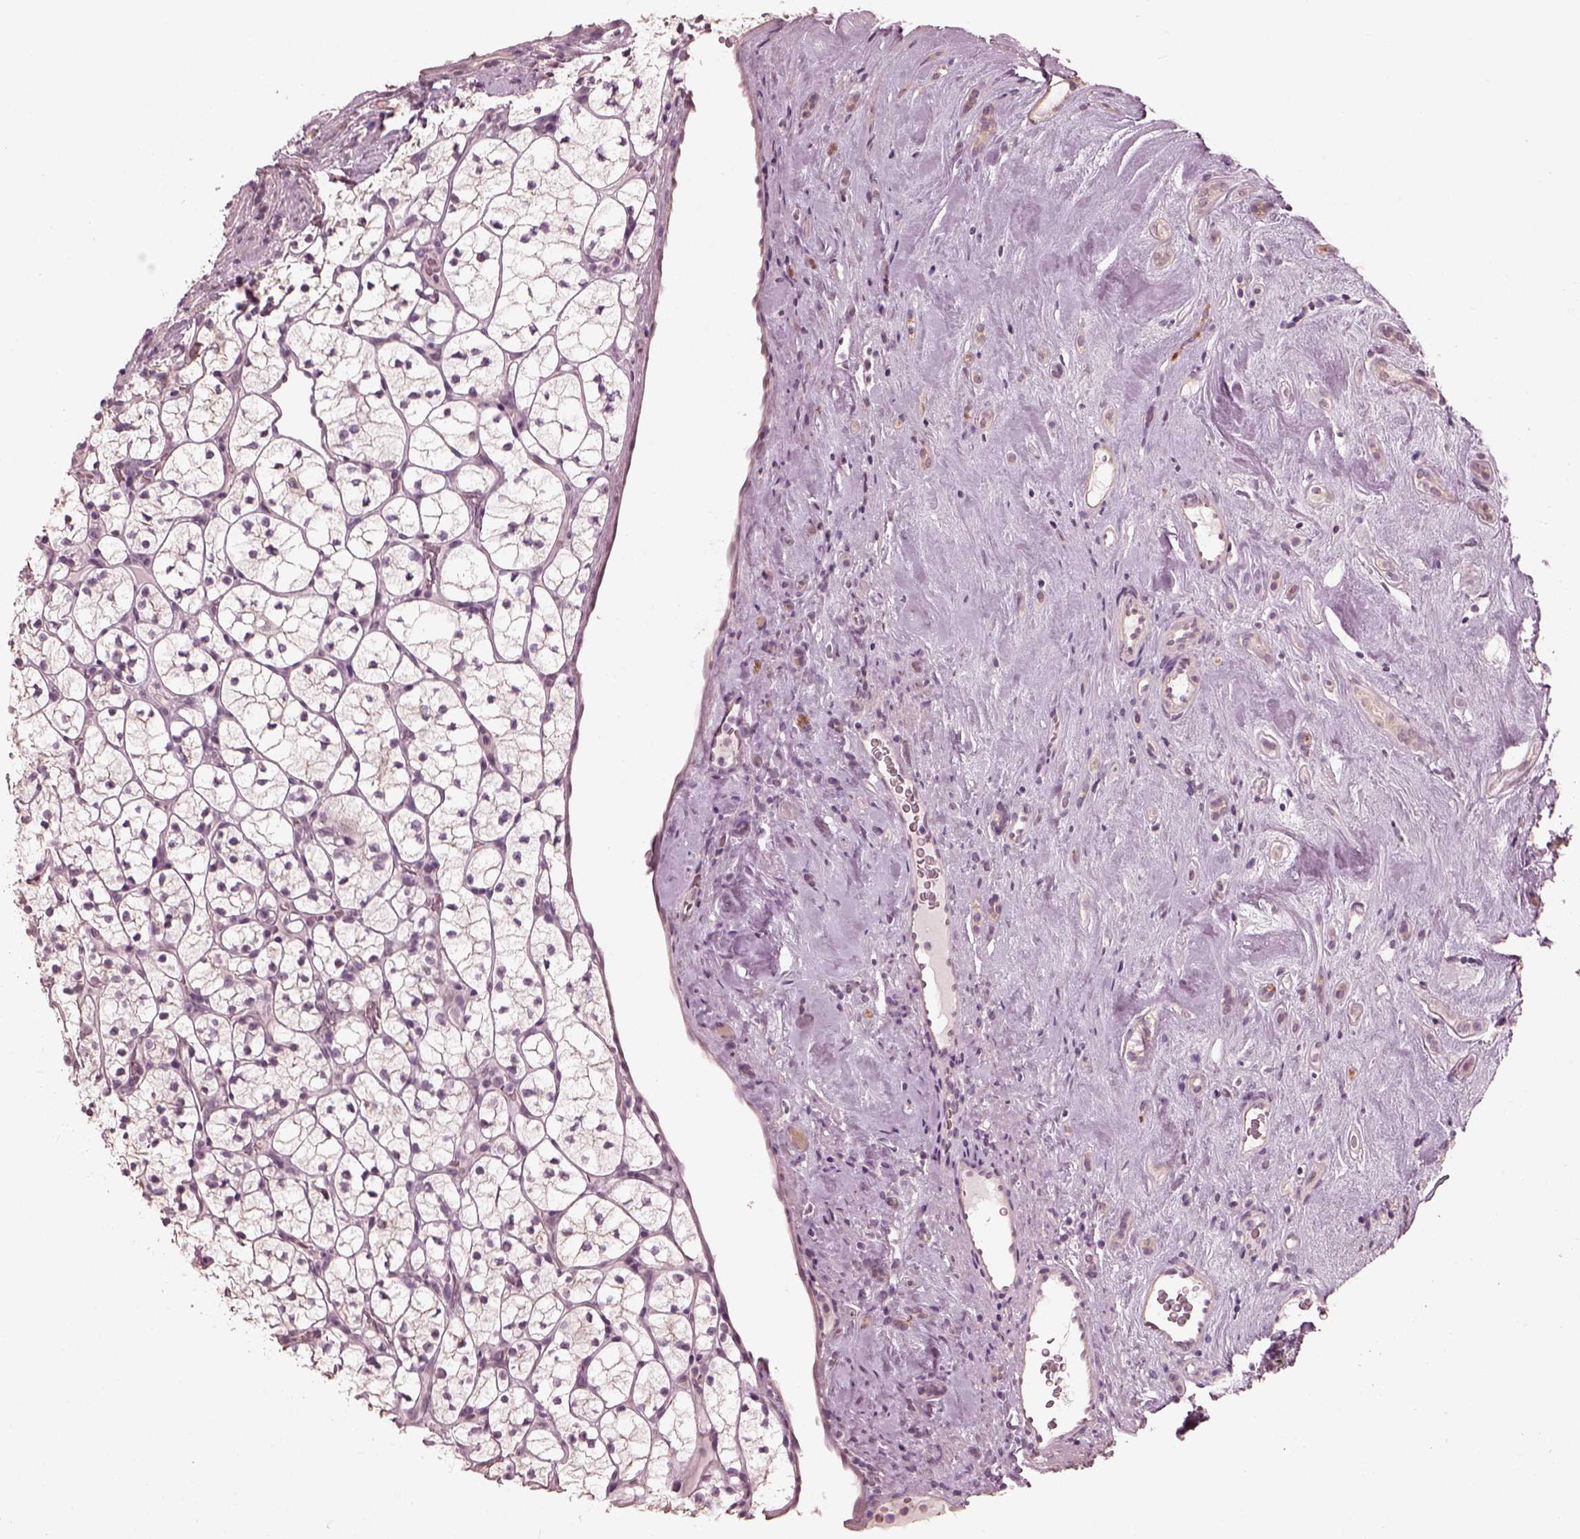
{"staining": {"intensity": "negative", "quantity": "none", "location": "none"}, "tissue": "renal cancer", "cell_type": "Tumor cells", "image_type": "cancer", "snomed": [{"axis": "morphology", "description": "Adenocarcinoma, NOS"}, {"axis": "topography", "description": "Kidney"}], "caption": "IHC photomicrograph of neoplastic tissue: human renal cancer (adenocarcinoma) stained with DAB (3,3'-diaminobenzidine) displays no significant protein staining in tumor cells. The staining was performed using DAB to visualize the protein expression in brown, while the nuclei were stained in blue with hematoxylin (Magnification: 20x).", "gene": "OPTC", "patient": {"sex": "female", "age": 89}}